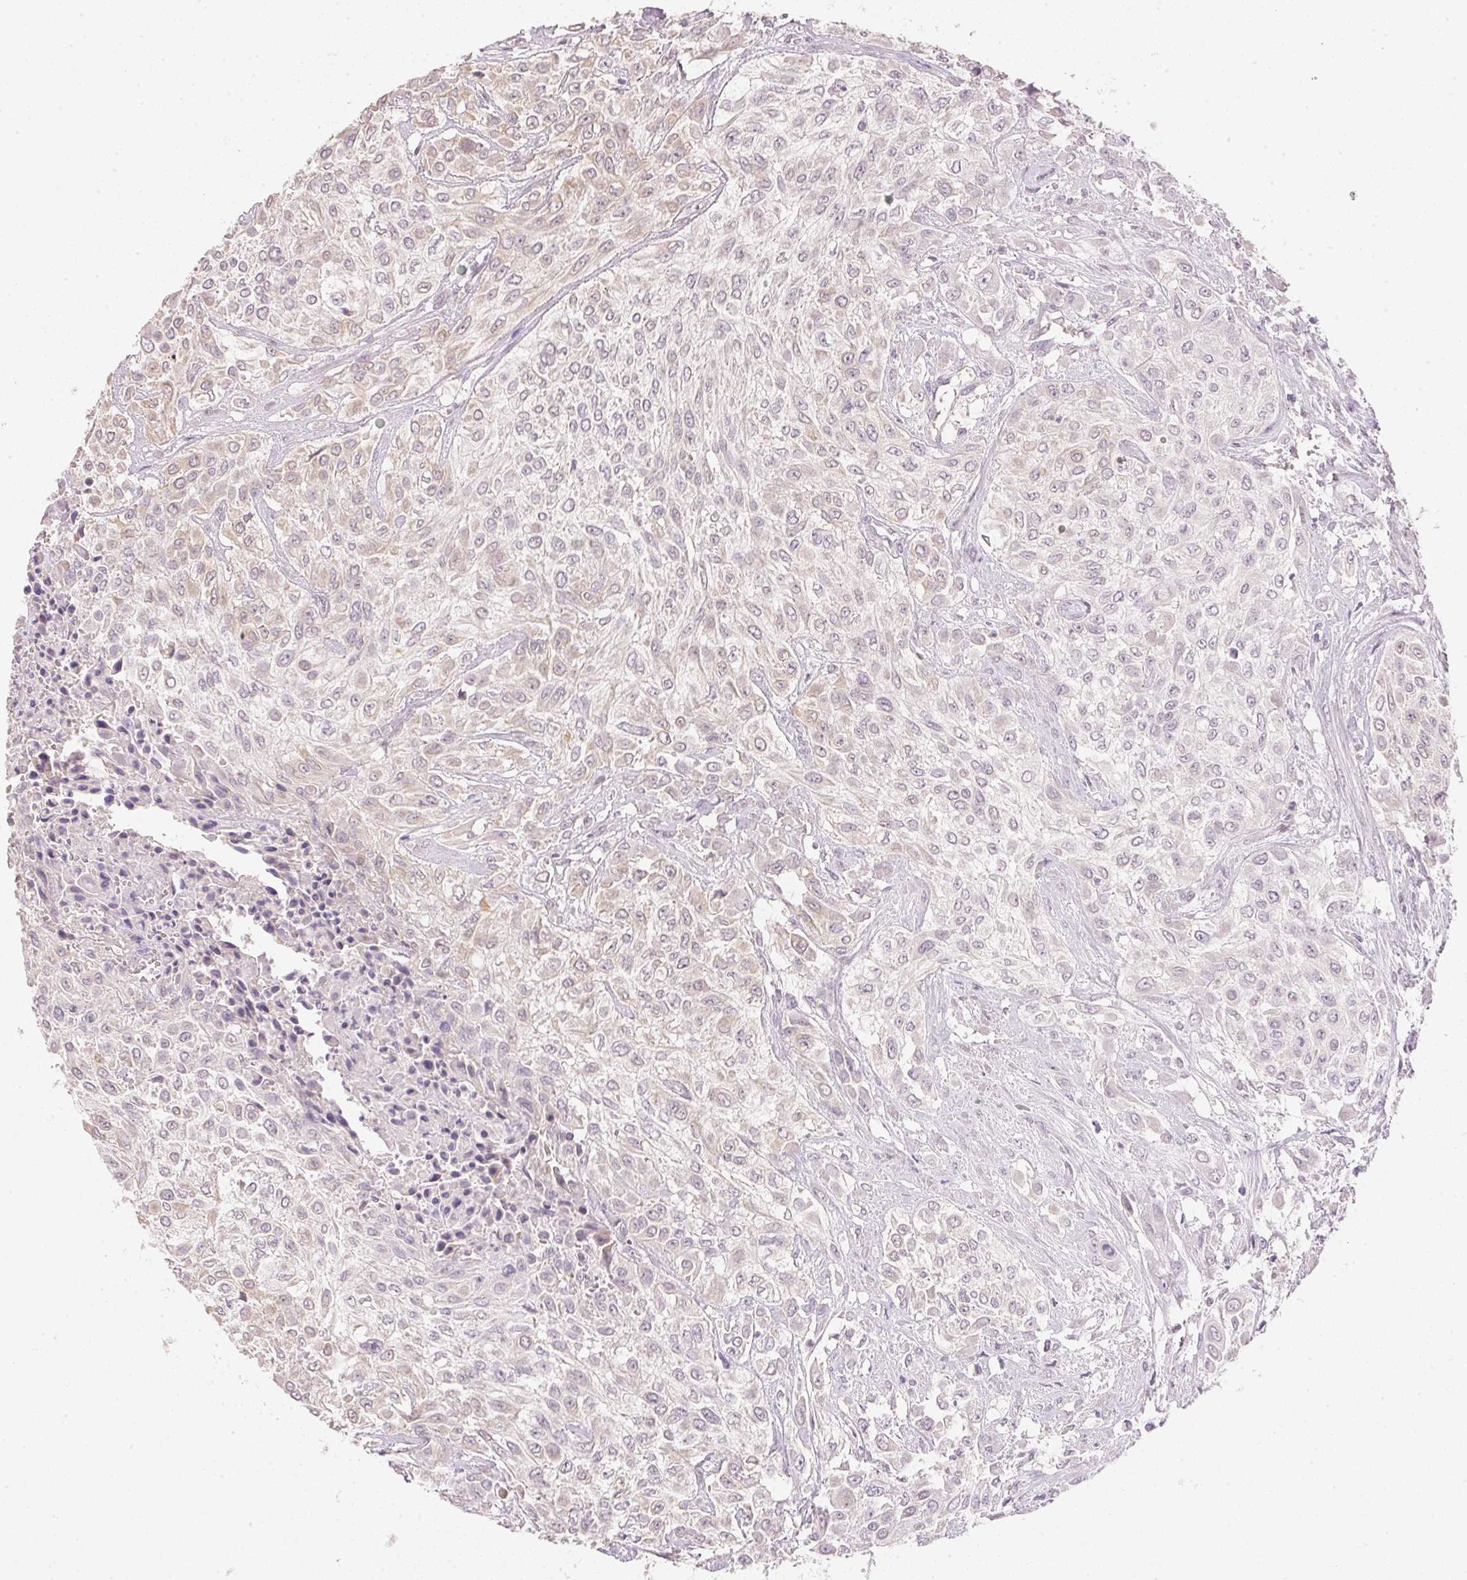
{"staining": {"intensity": "weak", "quantity": "<25%", "location": "cytoplasmic/membranous"}, "tissue": "urothelial cancer", "cell_type": "Tumor cells", "image_type": "cancer", "snomed": [{"axis": "morphology", "description": "Urothelial carcinoma, High grade"}, {"axis": "topography", "description": "Urinary bladder"}], "caption": "High power microscopy photomicrograph of an immunohistochemistry (IHC) image of urothelial cancer, revealing no significant expression in tumor cells. (DAB immunohistochemistry (IHC) visualized using brightfield microscopy, high magnification).", "gene": "DHCR24", "patient": {"sex": "male", "age": 57}}